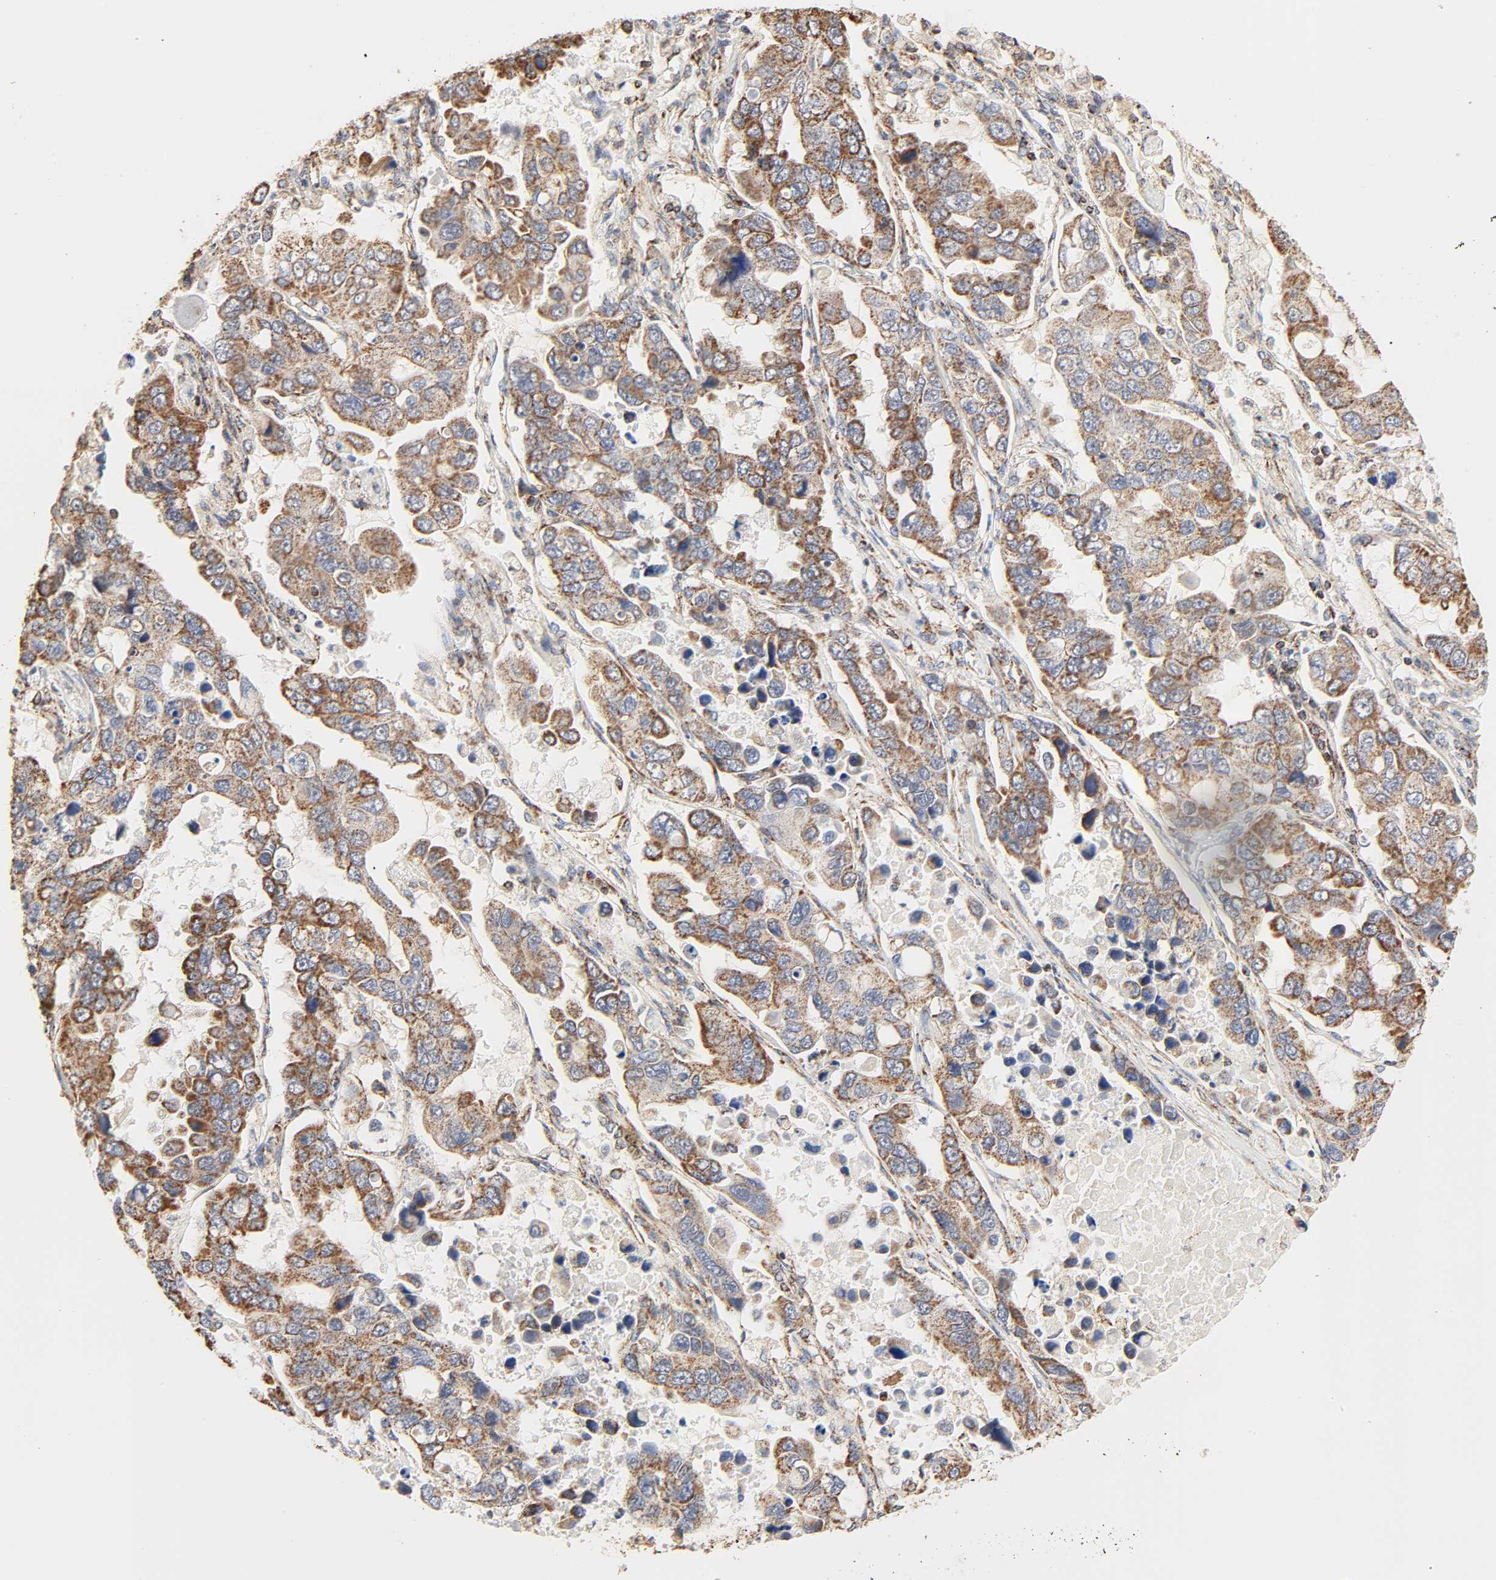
{"staining": {"intensity": "moderate", "quantity": ">75%", "location": "cytoplasmic/membranous"}, "tissue": "lung cancer", "cell_type": "Tumor cells", "image_type": "cancer", "snomed": [{"axis": "morphology", "description": "Adenocarcinoma, NOS"}, {"axis": "topography", "description": "Lung"}], "caption": "Tumor cells show medium levels of moderate cytoplasmic/membranous expression in approximately >75% of cells in lung cancer. (DAB (3,3'-diaminobenzidine) = brown stain, brightfield microscopy at high magnification).", "gene": "ZMAT5", "patient": {"sex": "male", "age": 64}}